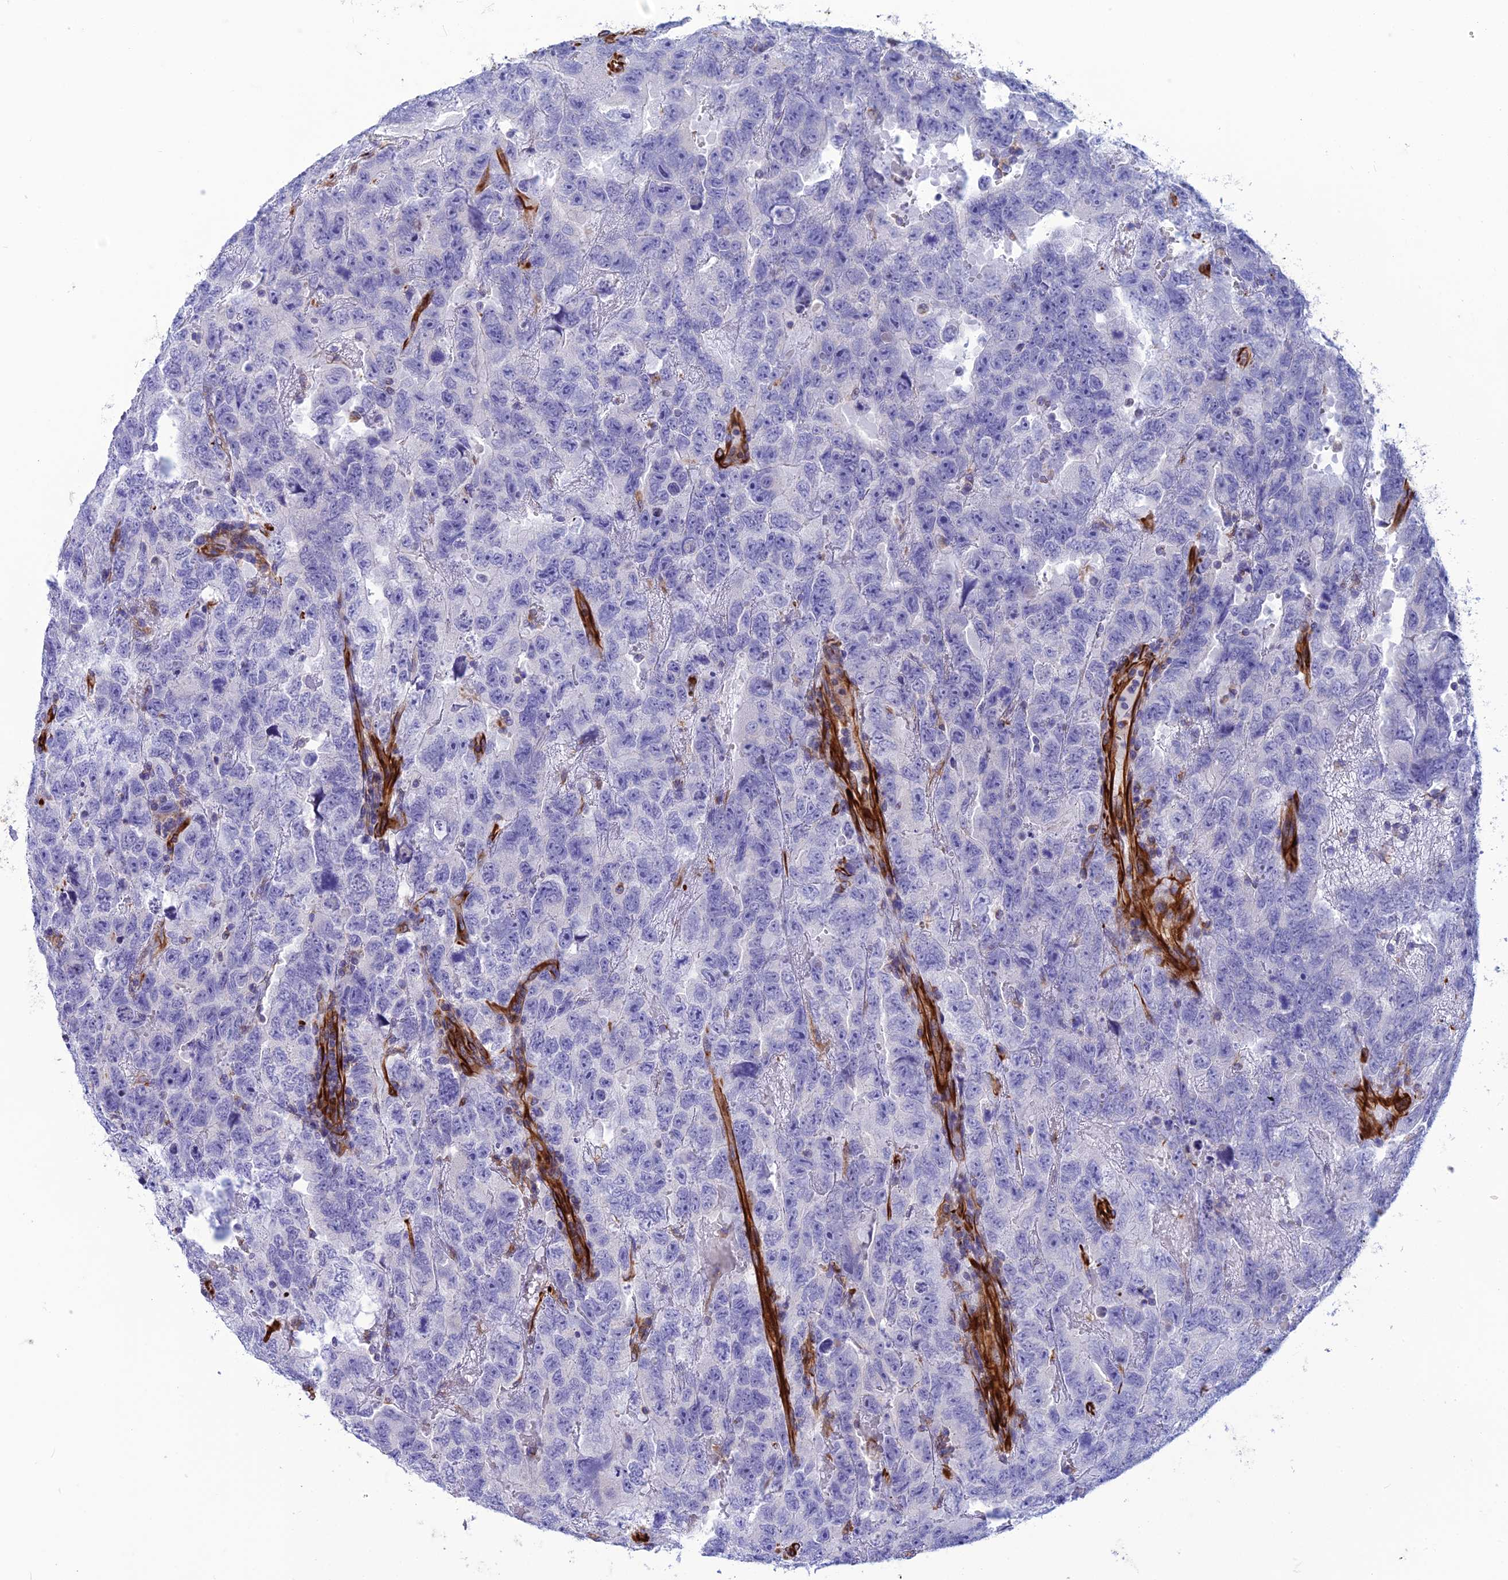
{"staining": {"intensity": "negative", "quantity": "none", "location": "none"}, "tissue": "testis cancer", "cell_type": "Tumor cells", "image_type": "cancer", "snomed": [{"axis": "morphology", "description": "Carcinoma, Embryonal, NOS"}, {"axis": "topography", "description": "Testis"}], "caption": "Tumor cells show no significant protein staining in testis cancer.", "gene": "FBXL20", "patient": {"sex": "male", "age": 45}}